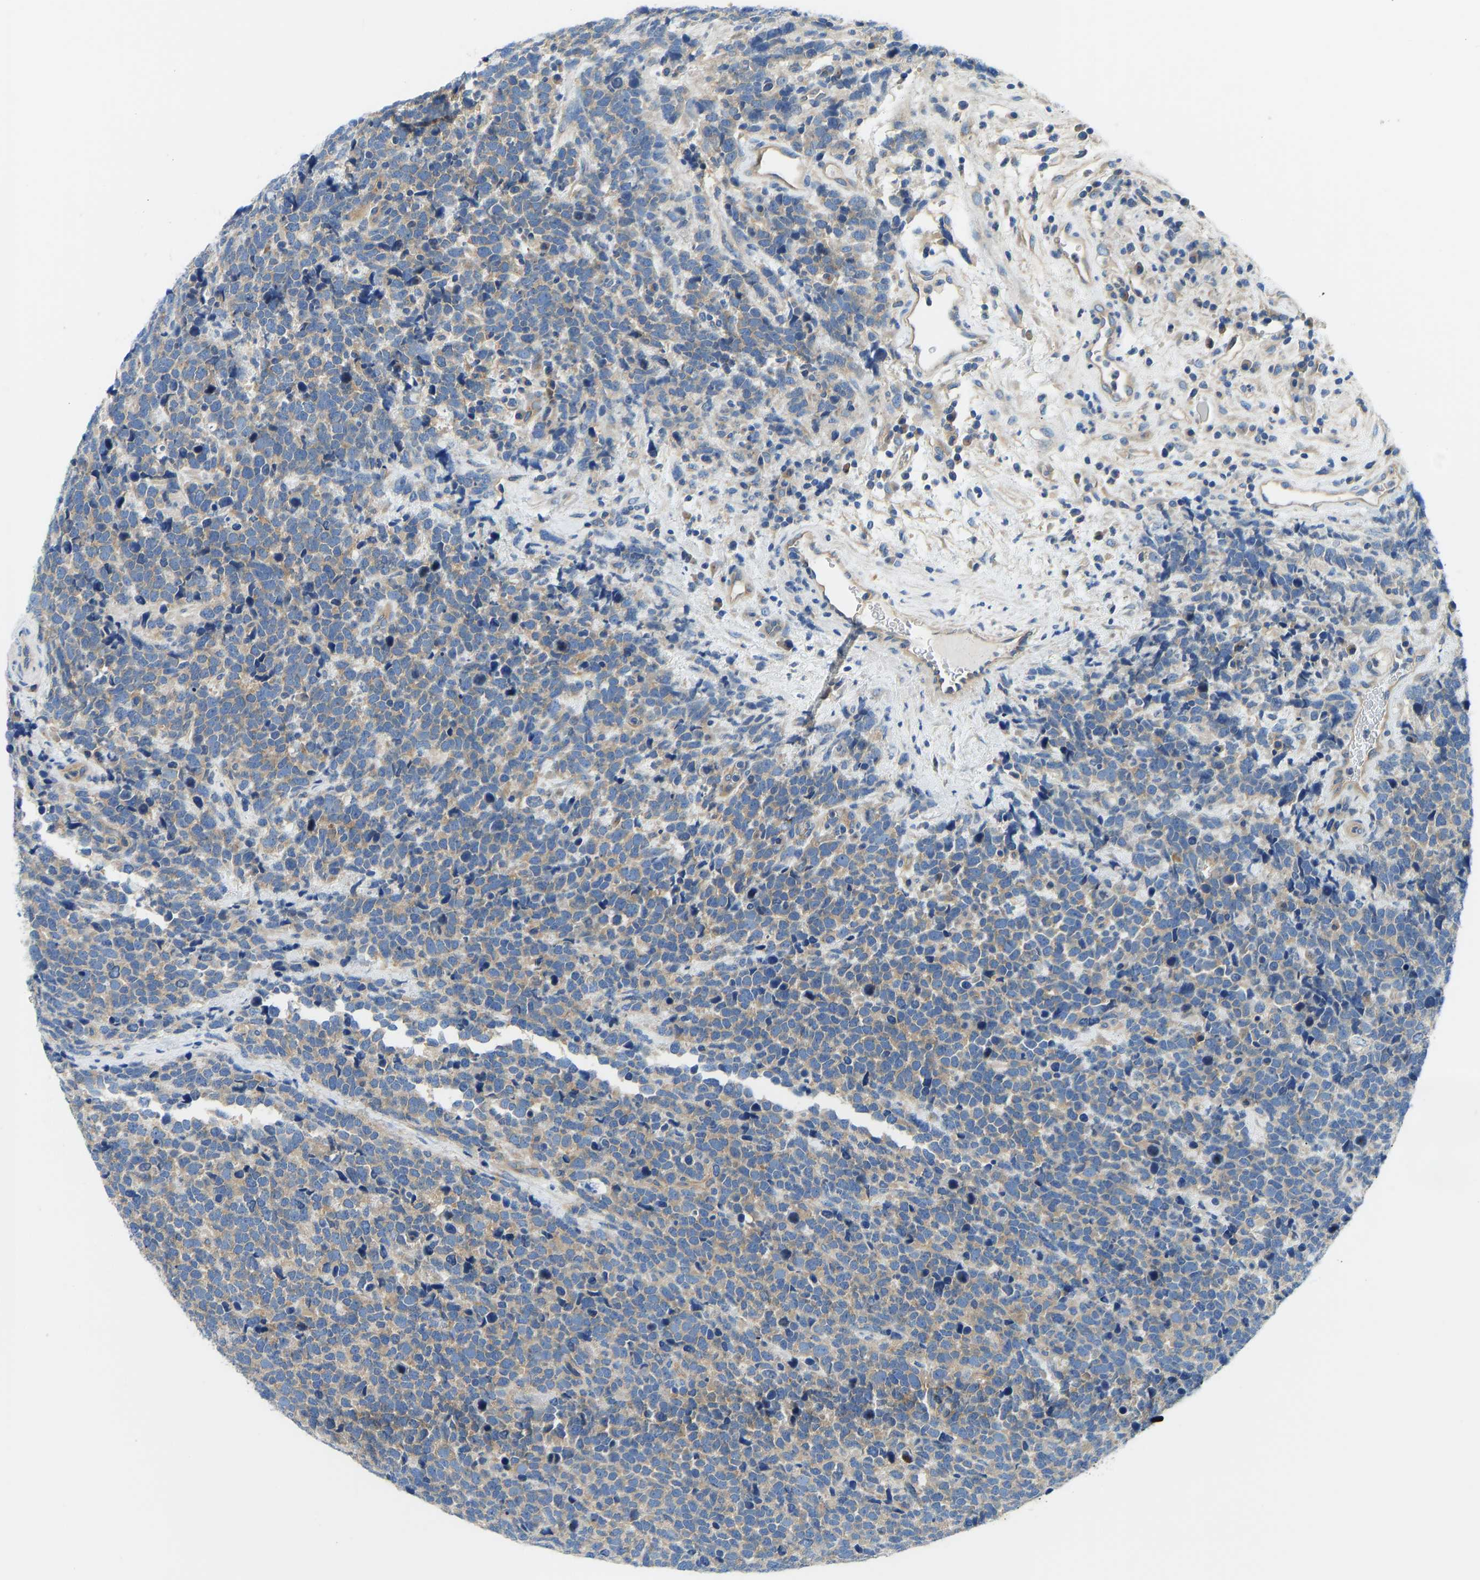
{"staining": {"intensity": "weak", "quantity": "25%-75%", "location": "cytoplasmic/membranous"}, "tissue": "urothelial cancer", "cell_type": "Tumor cells", "image_type": "cancer", "snomed": [{"axis": "morphology", "description": "Urothelial carcinoma, High grade"}, {"axis": "topography", "description": "Urinary bladder"}], "caption": "Immunohistochemistry photomicrograph of human urothelial cancer stained for a protein (brown), which reveals low levels of weak cytoplasmic/membranous positivity in approximately 25%-75% of tumor cells.", "gene": "CHAD", "patient": {"sex": "female", "age": 82}}